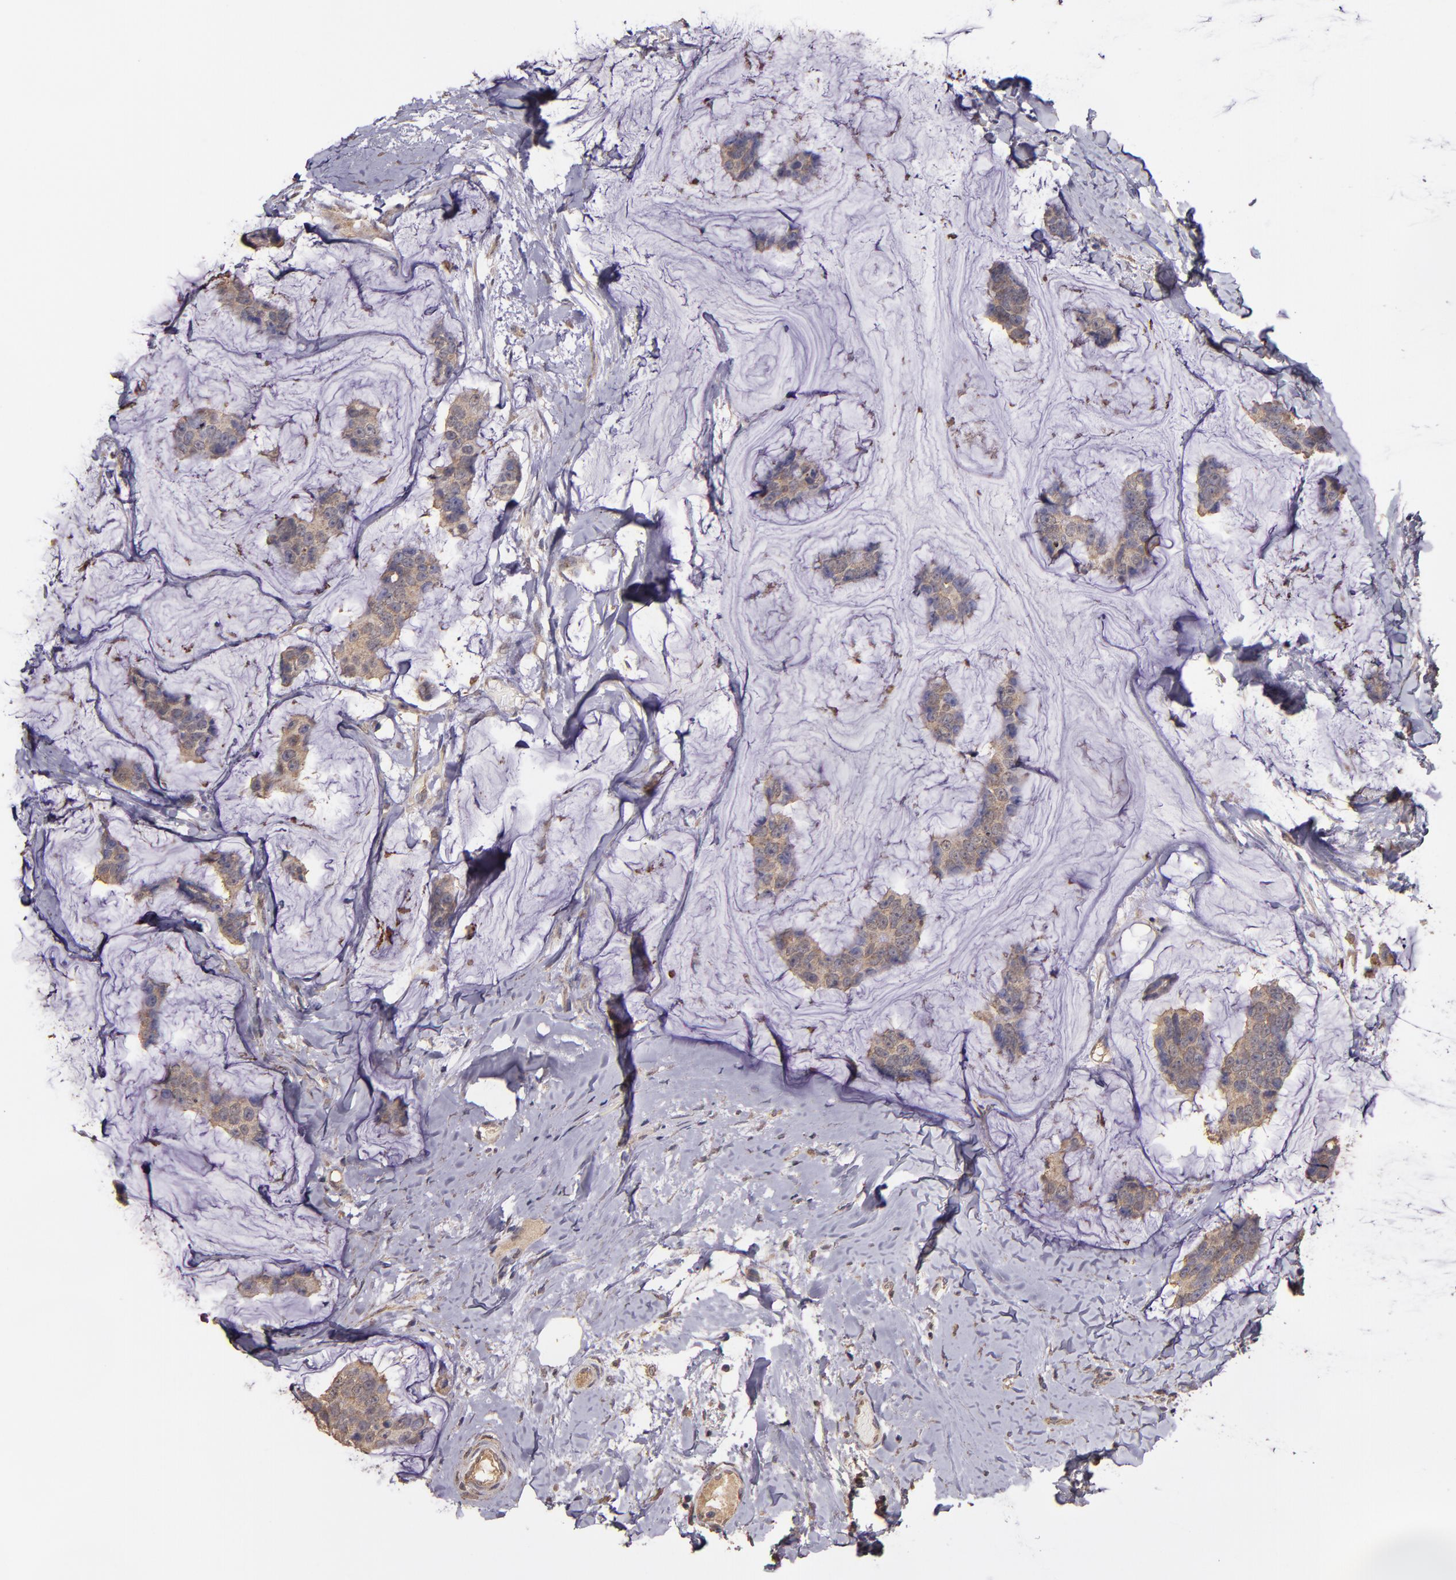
{"staining": {"intensity": "moderate", "quantity": ">75%", "location": "cytoplasmic/membranous"}, "tissue": "breast cancer", "cell_type": "Tumor cells", "image_type": "cancer", "snomed": [{"axis": "morphology", "description": "Normal tissue, NOS"}, {"axis": "morphology", "description": "Duct carcinoma"}, {"axis": "topography", "description": "Breast"}], "caption": "There is medium levels of moderate cytoplasmic/membranous staining in tumor cells of infiltrating ductal carcinoma (breast), as demonstrated by immunohistochemical staining (brown color).", "gene": "HECTD1", "patient": {"sex": "female", "age": 50}}